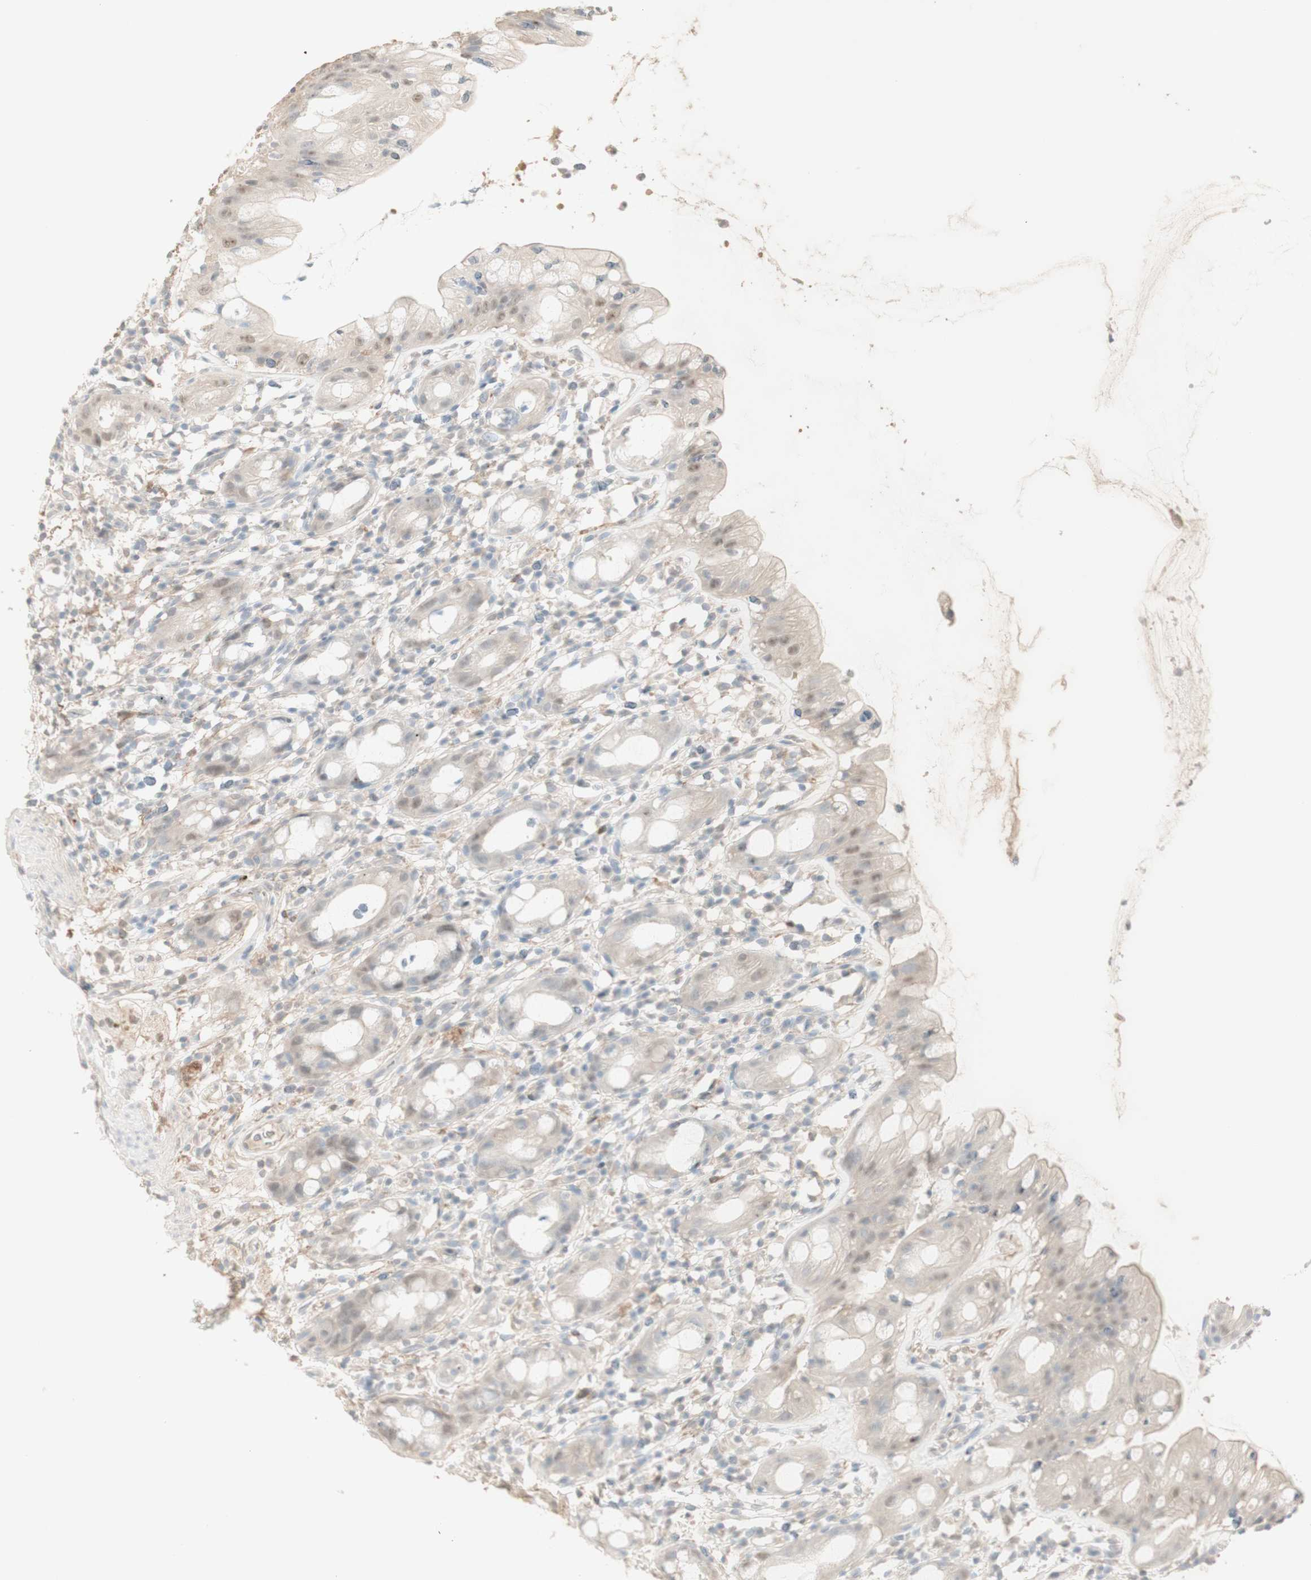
{"staining": {"intensity": "negative", "quantity": "none", "location": "none"}, "tissue": "rectum", "cell_type": "Glandular cells", "image_type": "normal", "snomed": [{"axis": "morphology", "description": "Normal tissue, NOS"}, {"axis": "topography", "description": "Rectum"}], "caption": "This micrograph is of normal rectum stained with immunohistochemistry (IHC) to label a protein in brown with the nuclei are counter-stained blue. There is no staining in glandular cells.", "gene": "MUC3A", "patient": {"sex": "male", "age": 44}}